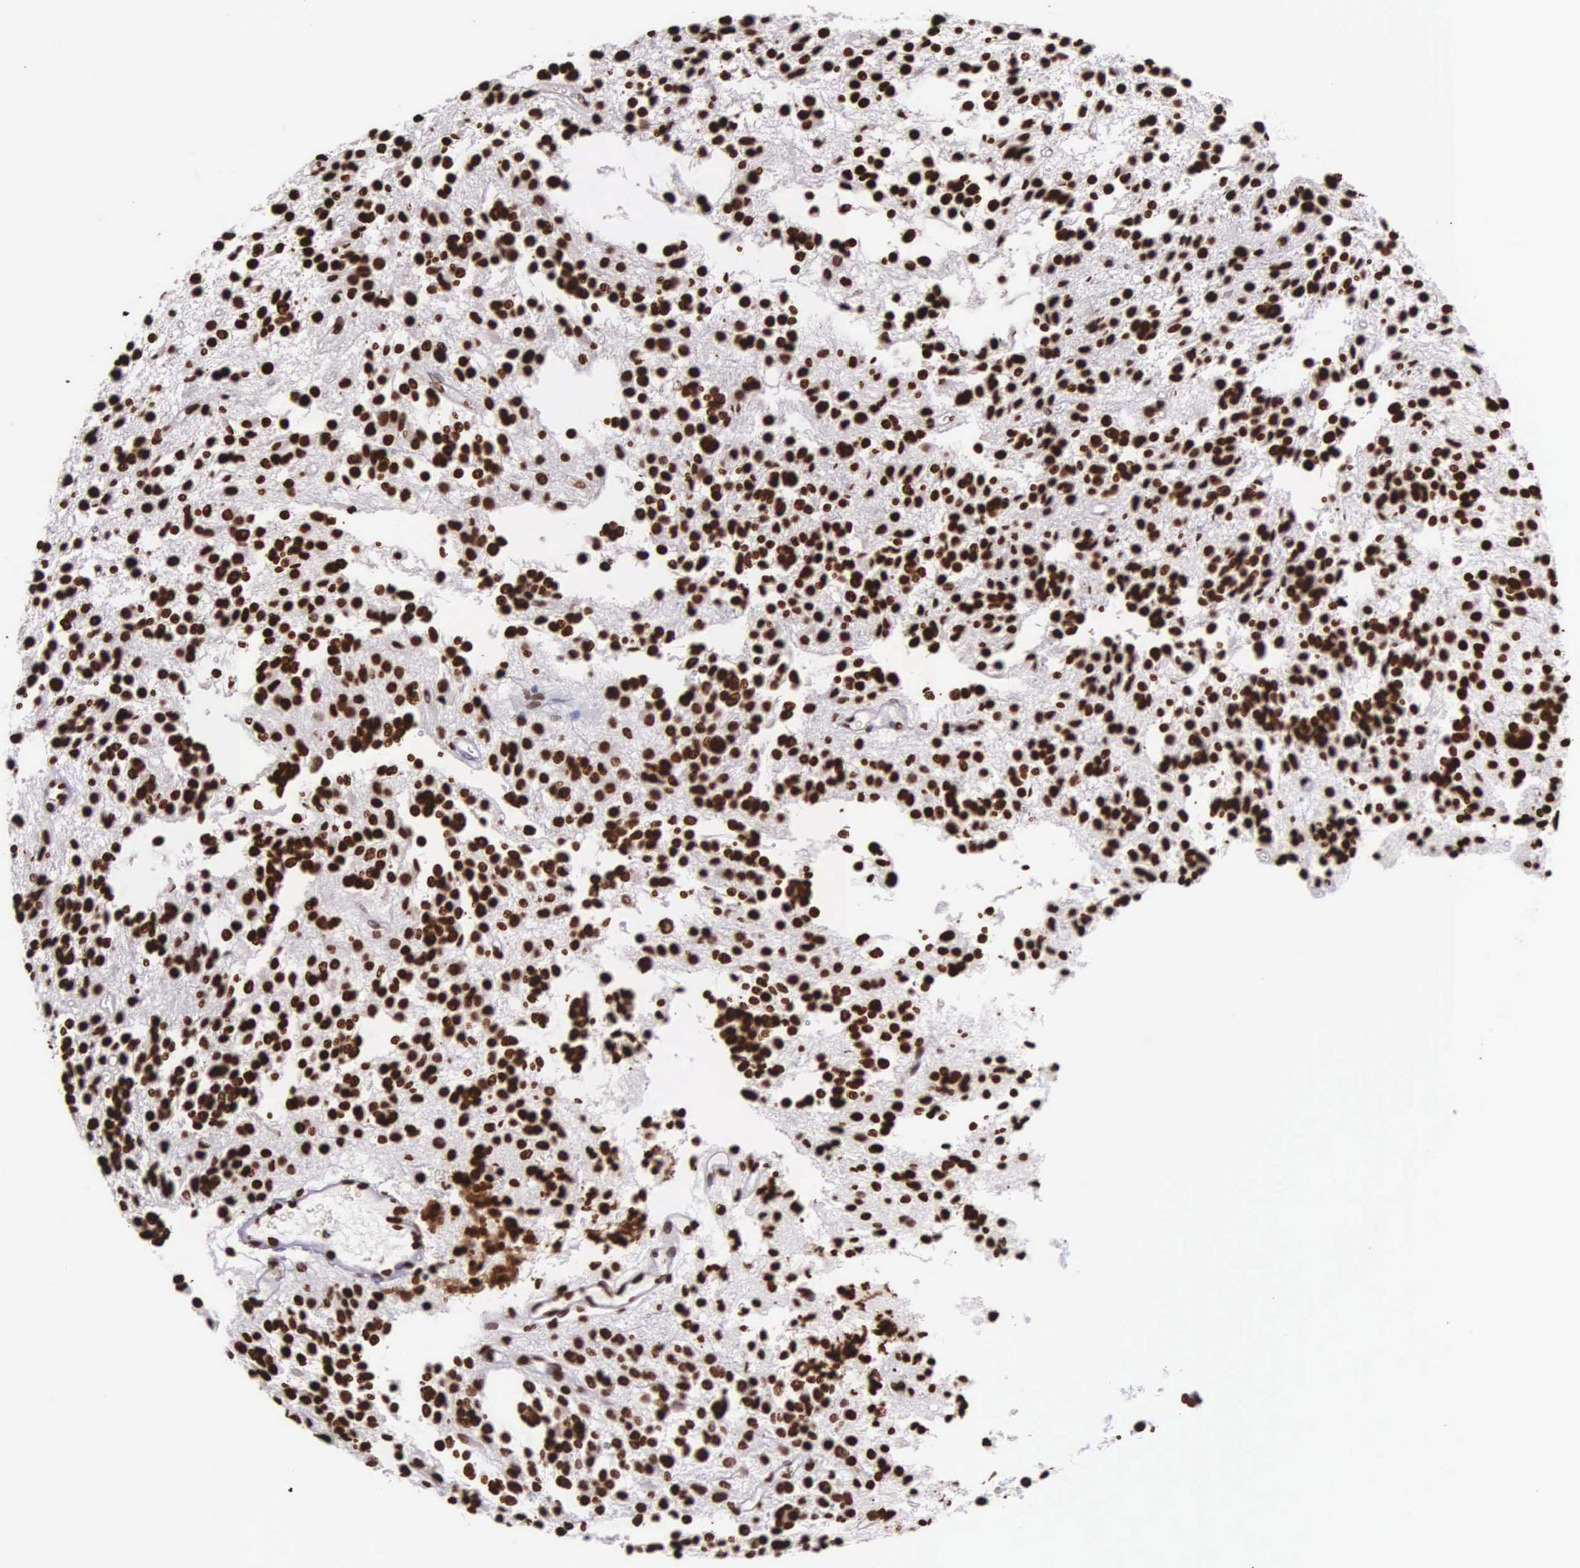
{"staining": {"intensity": "strong", "quantity": ">75%", "location": "nuclear"}, "tissue": "glioma", "cell_type": "Tumor cells", "image_type": "cancer", "snomed": [{"axis": "morphology", "description": "Glioma, malignant, Low grade"}, {"axis": "topography", "description": "Brain"}], "caption": "Glioma was stained to show a protein in brown. There is high levels of strong nuclear staining in about >75% of tumor cells.", "gene": "H1-0", "patient": {"sex": "female", "age": 36}}